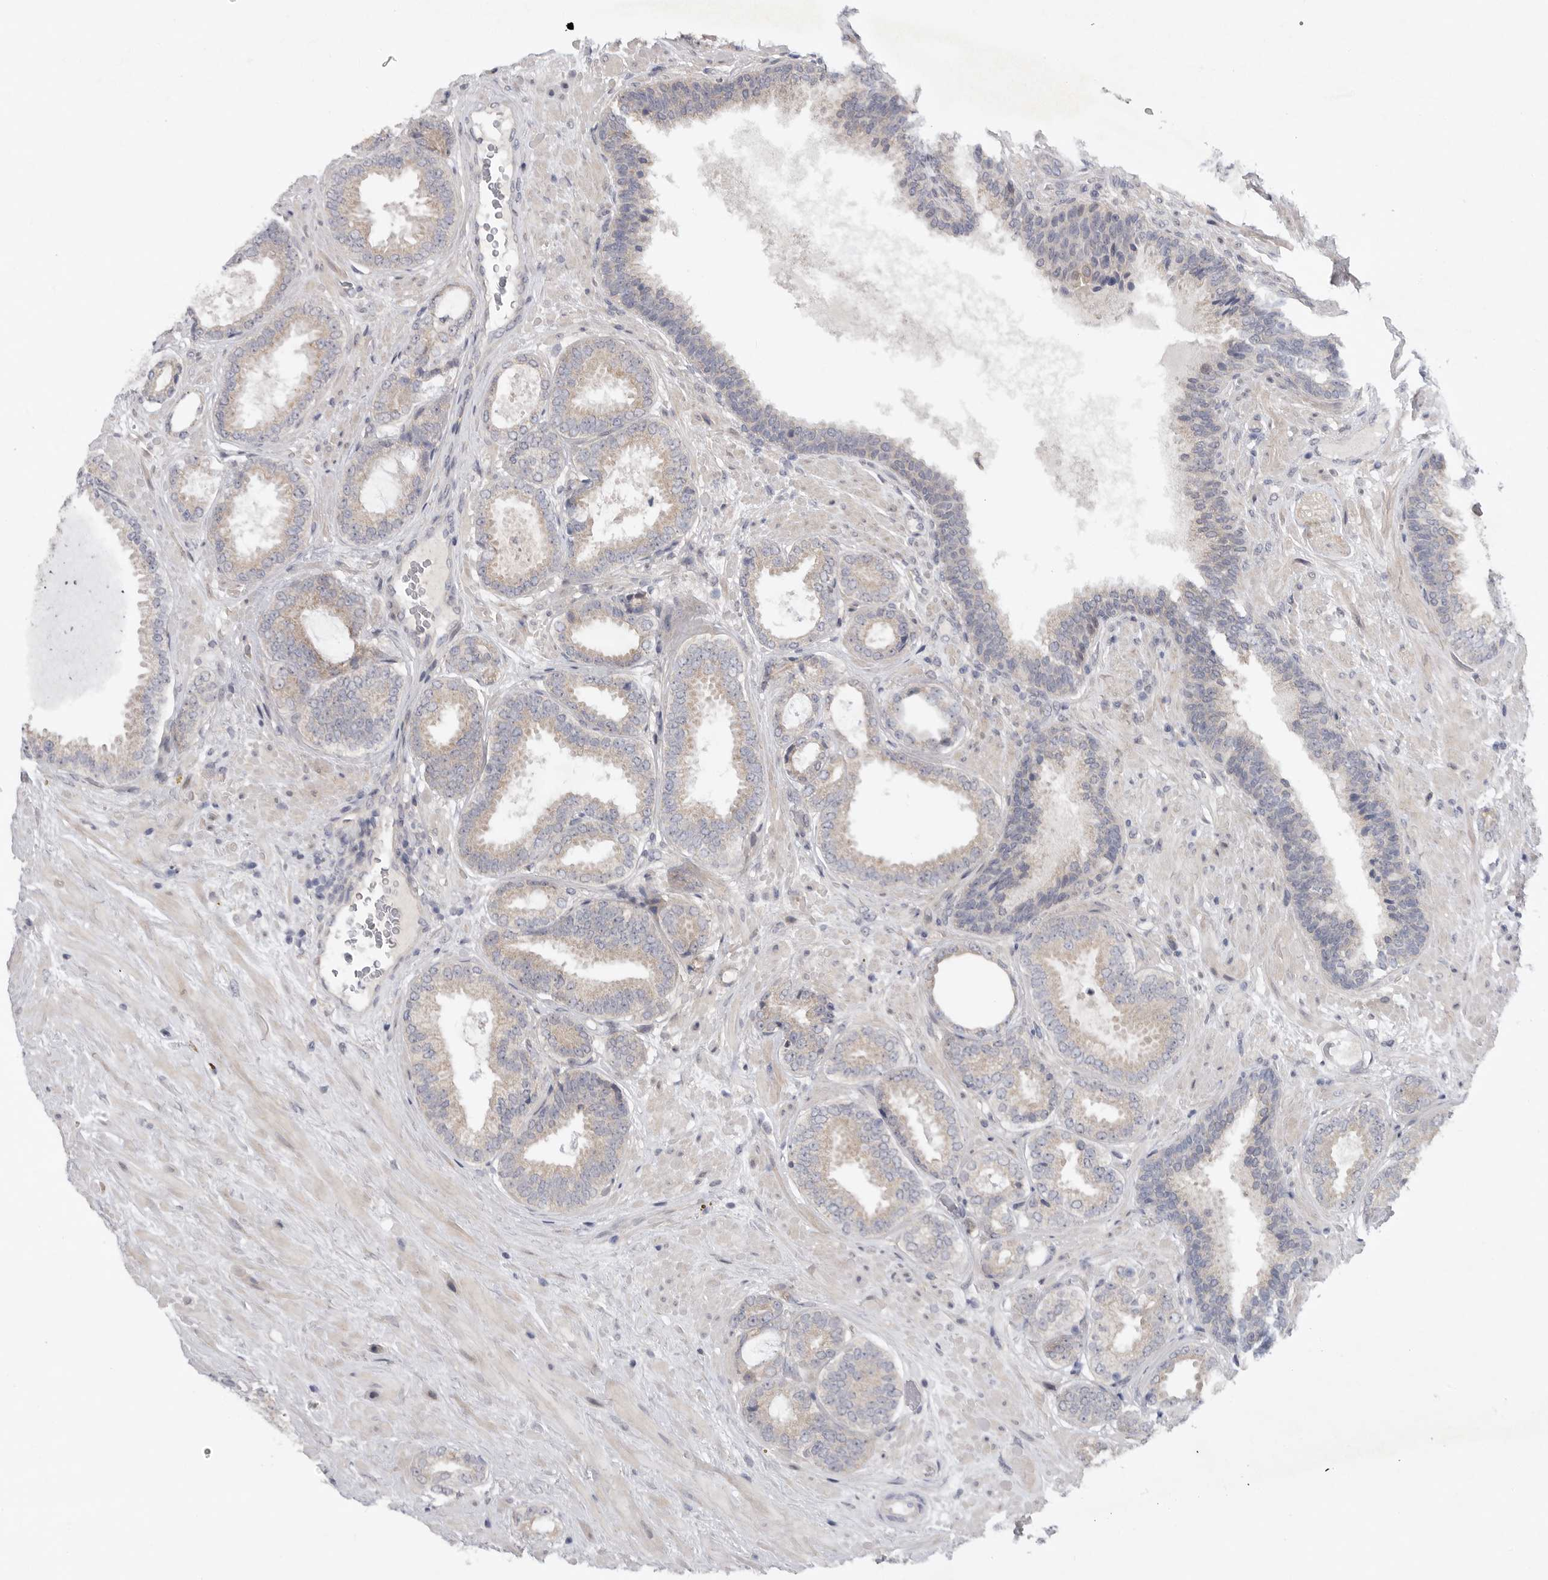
{"staining": {"intensity": "weak", "quantity": "25%-75%", "location": "cytoplasmic/membranous"}, "tissue": "prostate cancer", "cell_type": "Tumor cells", "image_type": "cancer", "snomed": [{"axis": "morphology", "description": "Adenocarcinoma, Low grade"}, {"axis": "topography", "description": "Prostate"}], "caption": "DAB immunohistochemical staining of prostate cancer (low-grade adenocarcinoma) displays weak cytoplasmic/membranous protein expression in approximately 25%-75% of tumor cells.", "gene": "FBXO43", "patient": {"sex": "male", "age": 71}}